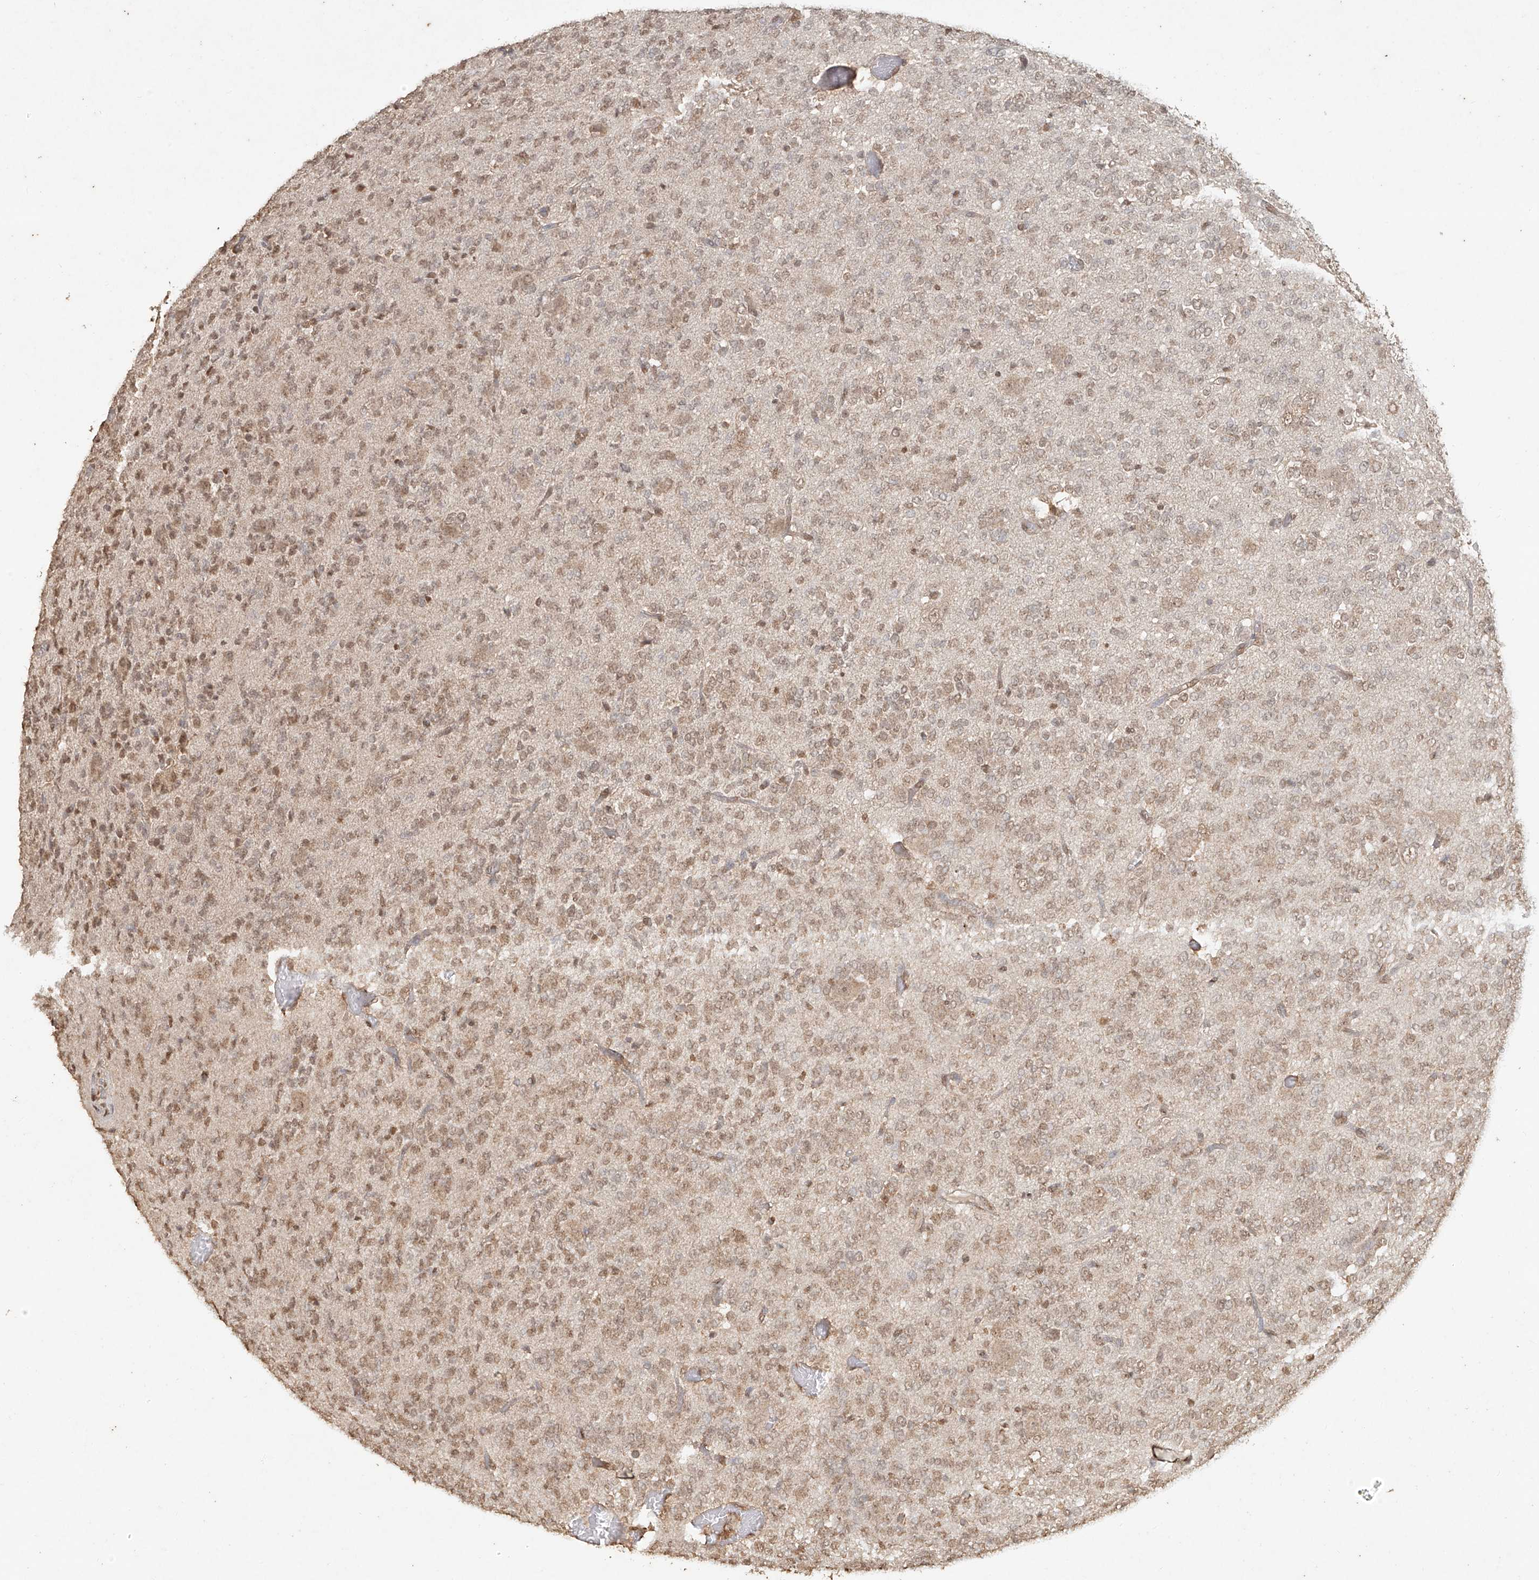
{"staining": {"intensity": "weak", "quantity": ">75%", "location": "cytoplasmic/membranous,nuclear"}, "tissue": "glioma", "cell_type": "Tumor cells", "image_type": "cancer", "snomed": [{"axis": "morphology", "description": "Glioma, malignant, Low grade"}, {"axis": "topography", "description": "Brain"}], "caption": "A photomicrograph of human glioma stained for a protein reveals weak cytoplasmic/membranous and nuclear brown staining in tumor cells.", "gene": "TIGAR", "patient": {"sex": "male", "age": 38}}